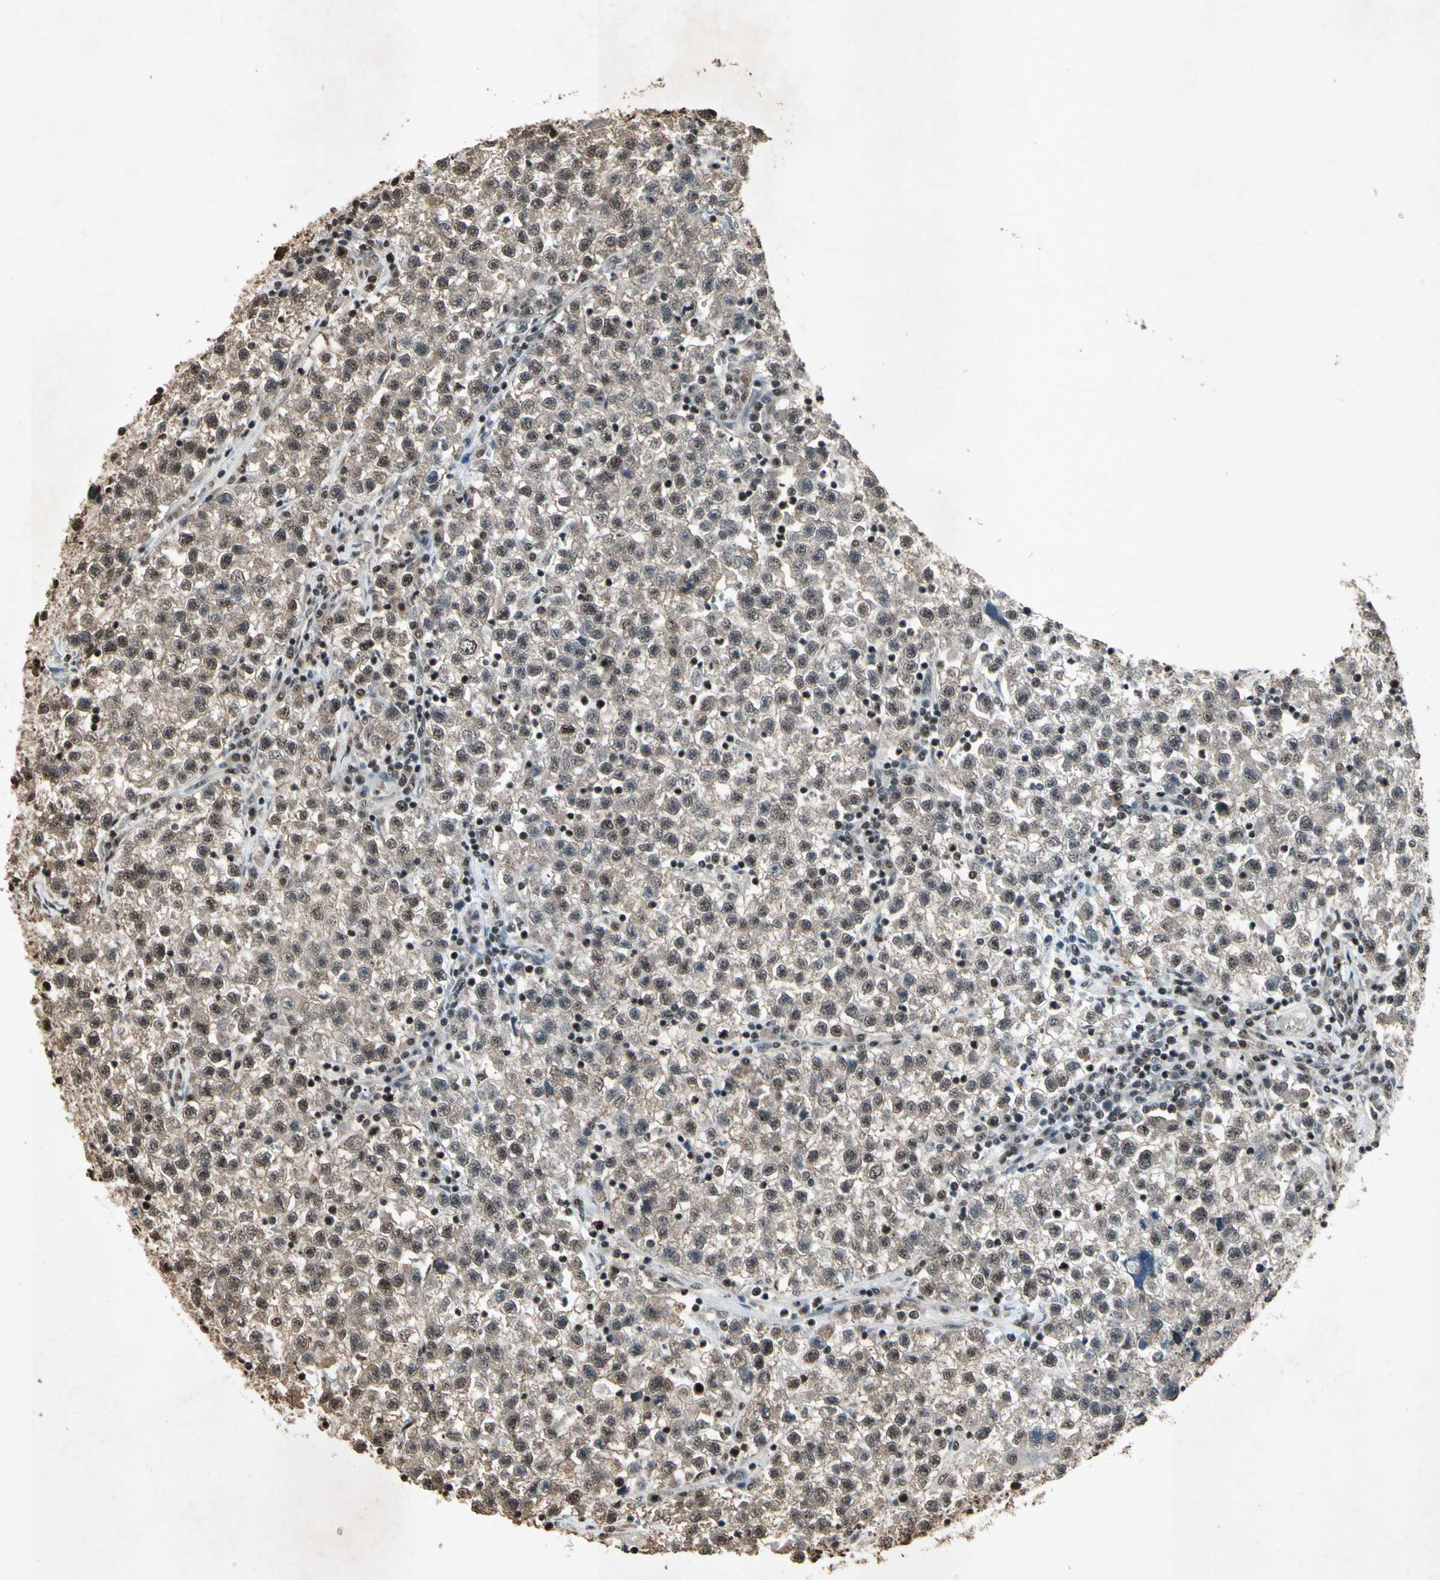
{"staining": {"intensity": "moderate", "quantity": ">75%", "location": "nuclear"}, "tissue": "testis cancer", "cell_type": "Tumor cells", "image_type": "cancer", "snomed": [{"axis": "morphology", "description": "Seminoma, NOS"}, {"axis": "topography", "description": "Testis"}], "caption": "Immunohistochemical staining of human testis cancer displays medium levels of moderate nuclear protein staining in about >75% of tumor cells.", "gene": "TBX2", "patient": {"sex": "male", "age": 22}}